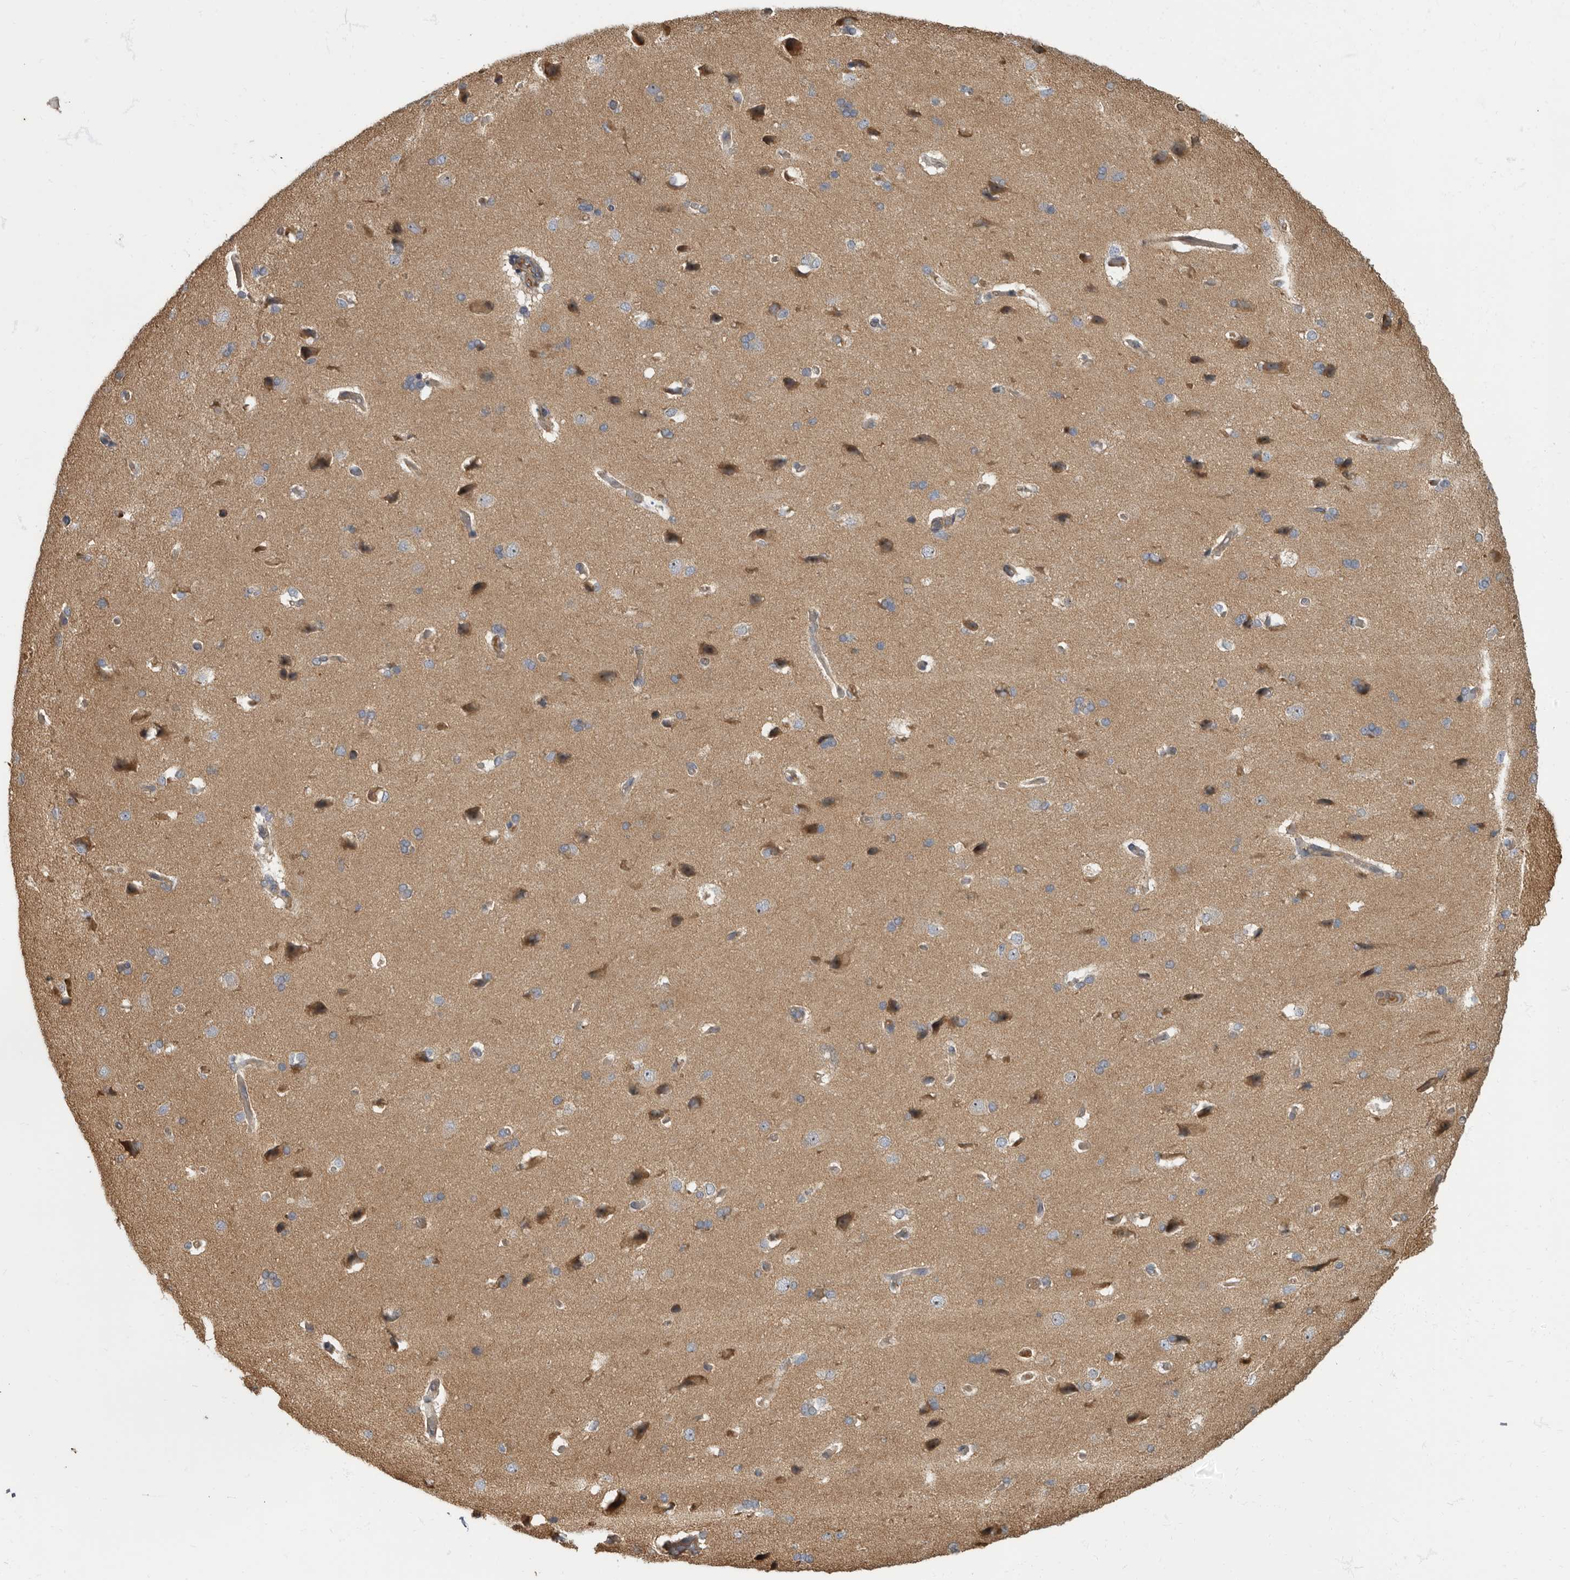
{"staining": {"intensity": "negative", "quantity": "none", "location": "none"}, "tissue": "cerebral cortex", "cell_type": "Endothelial cells", "image_type": "normal", "snomed": [{"axis": "morphology", "description": "Normal tissue, NOS"}, {"axis": "topography", "description": "Cerebral cortex"}], "caption": "The immunohistochemistry histopathology image has no significant positivity in endothelial cells of cerebral cortex. (IHC, brightfield microscopy, high magnification).", "gene": "DAAM1", "patient": {"sex": "male", "age": 62}}